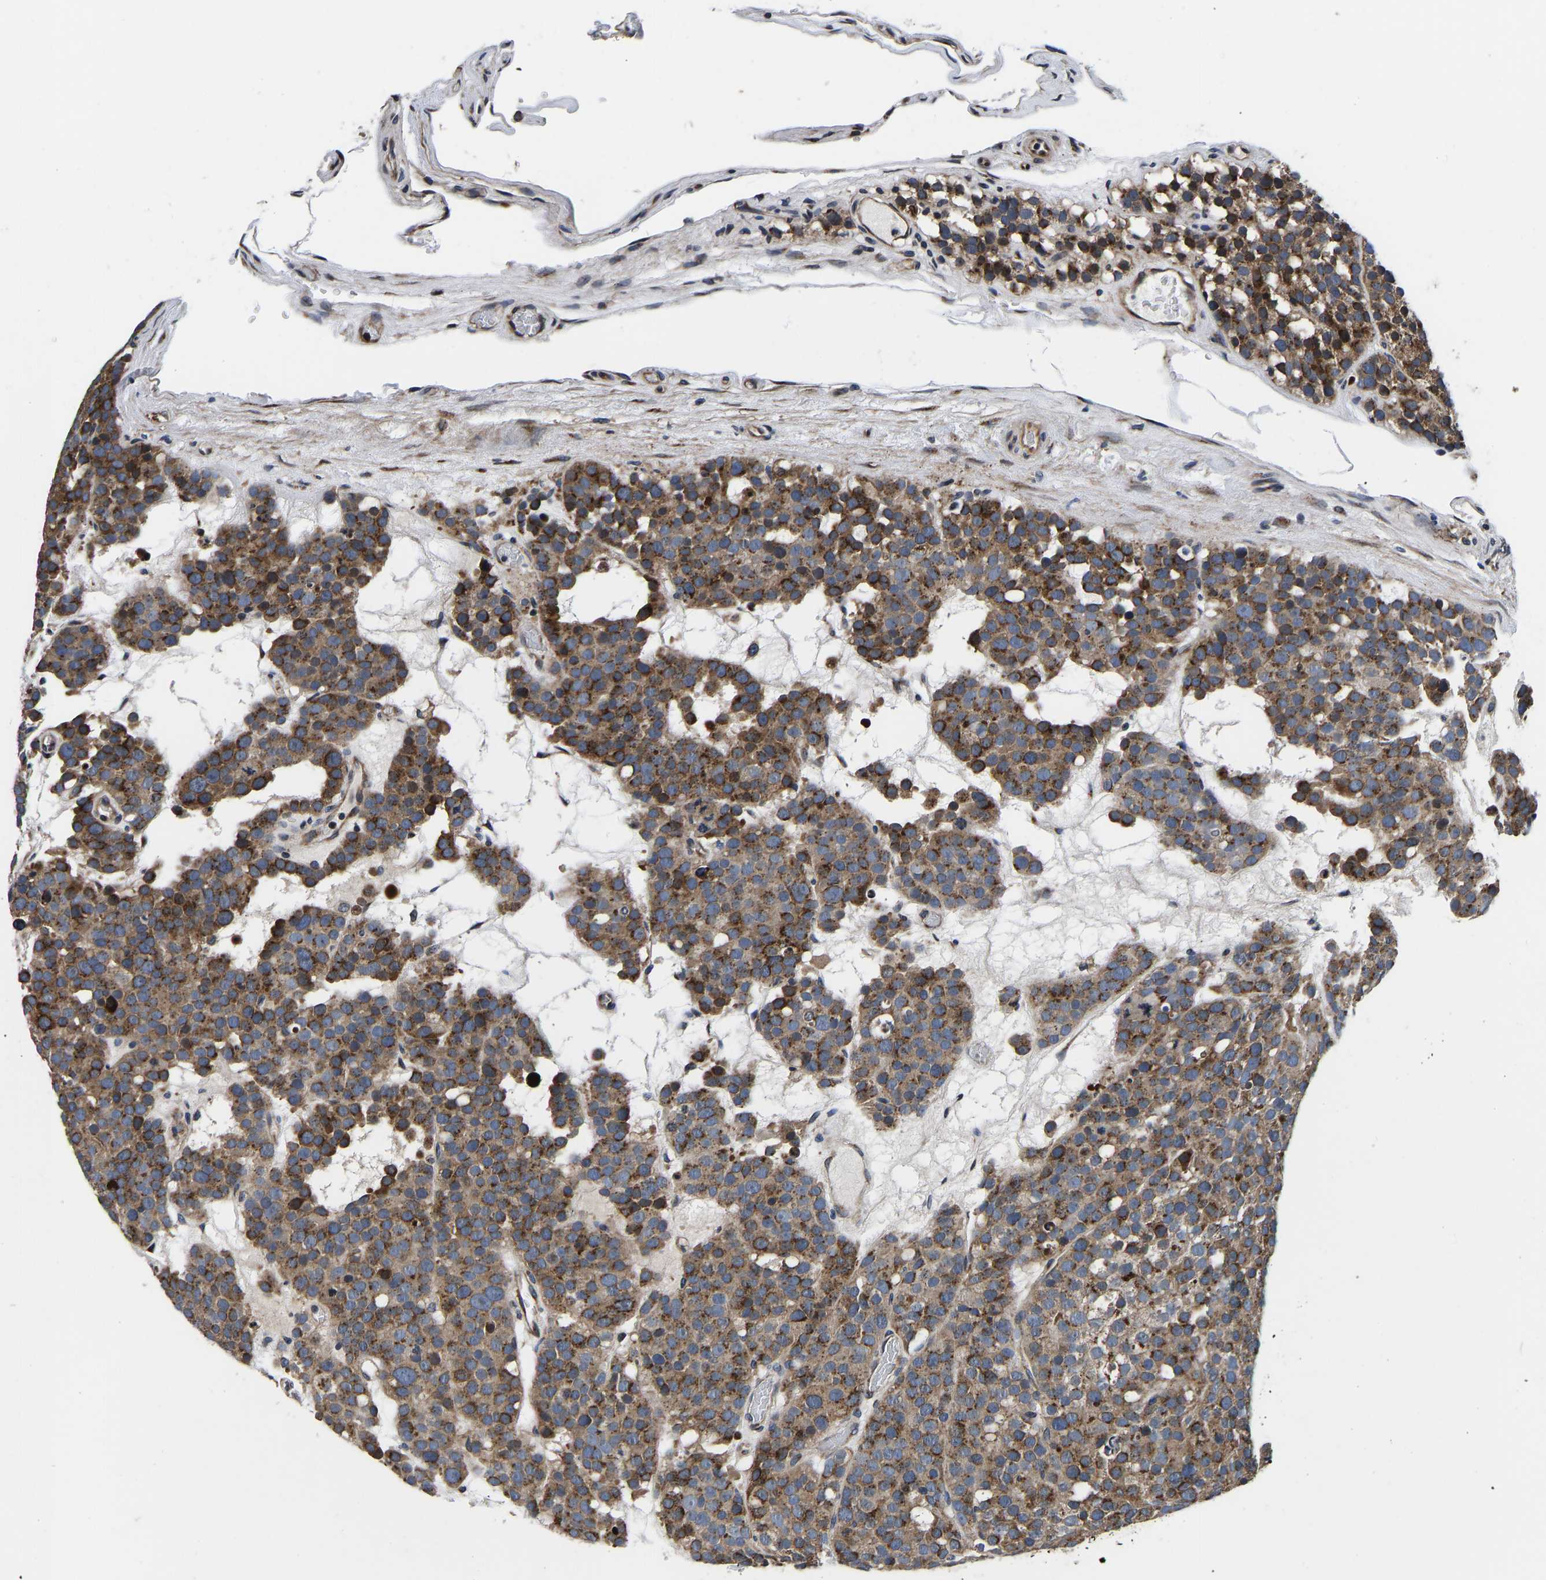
{"staining": {"intensity": "strong", "quantity": ">75%", "location": "cytoplasmic/membranous"}, "tissue": "testis cancer", "cell_type": "Tumor cells", "image_type": "cancer", "snomed": [{"axis": "morphology", "description": "Seminoma, NOS"}, {"axis": "topography", "description": "Testis"}], "caption": "About >75% of tumor cells in human seminoma (testis) display strong cytoplasmic/membranous protein positivity as visualized by brown immunohistochemical staining.", "gene": "RABAC1", "patient": {"sex": "male", "age": 71}}